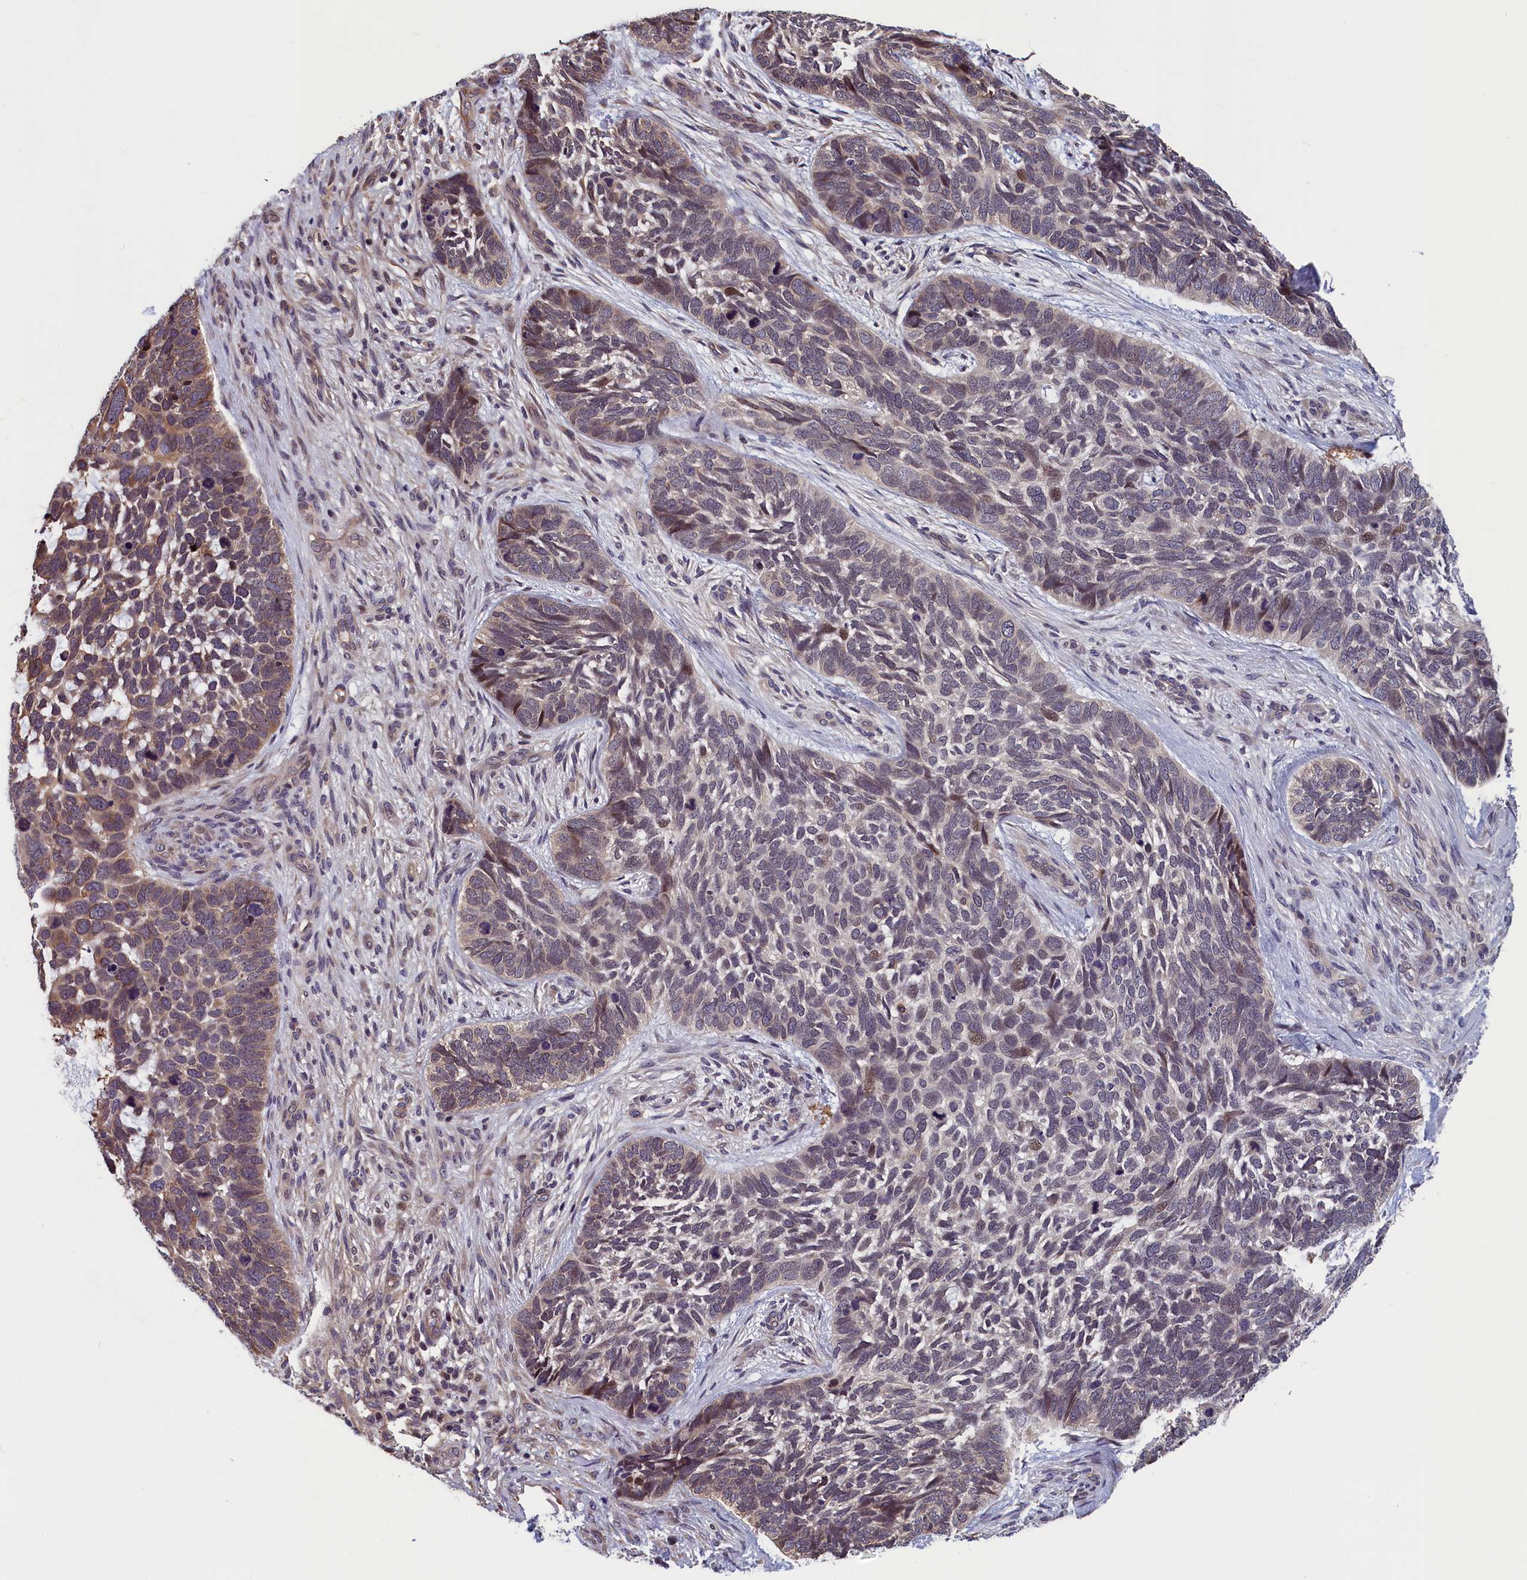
{"staining": {"intensity": "moderate", "quantity": "<25%", "location": "cytoplasmic/membranous,nuclear"}, "tissue": "skin cancer", "cell_type": "Tumor cells", "image_type": "cancer", "snomed": [{"axis": "morphology", "description": "Basal cell carcinoma"}, {"axis": "topography", "description": "Skin"}], "caption": "Basal cell carcinoma (skin) stained for a protein (brown) exhibits moderate cytoplasmic/membranous and nuclear positive expression in about <25% of tumor cells.", "gene": "TMEM116", "patient": {"sex": "male", "age": 88}}